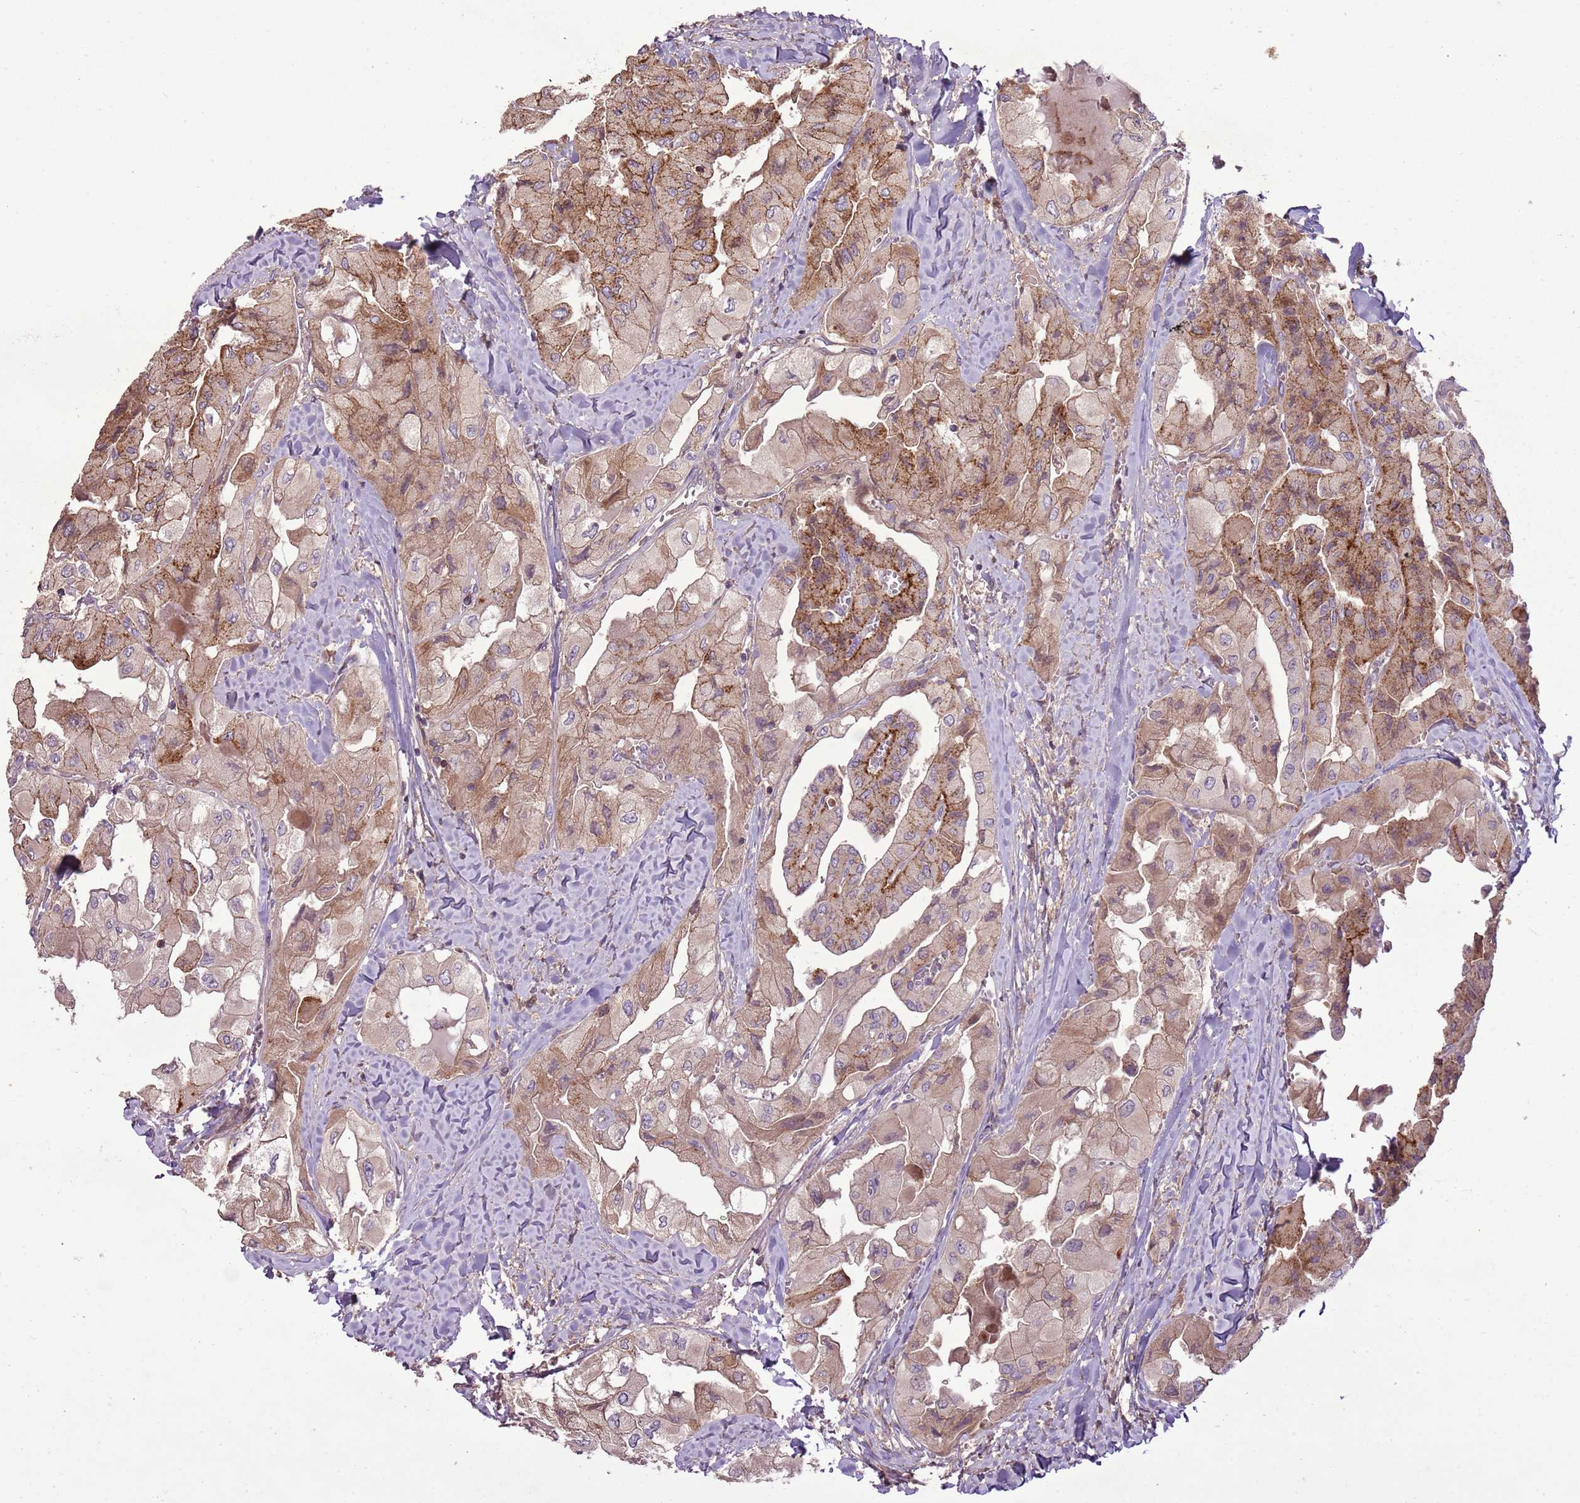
{"staining": {"intensity": "moderate", "quantity": ">75%", "location": "cytoplasmic/membranous"}, "tissue": "thyroid cancer", "cell_type": "Tumor cells", "image_type": "cancer", "snomed": [{"axis": "morphology", "description": "Normal tissue, NOS"}, {"axis": "morphology", "description": "Papillary adenocarcinoma, NOS"}, {"axis": "topography", "description": "Thyroid gland"}], "caption": "A photomicrograph showing moderate cytoplasmic/membranous staining in about >75% of tumor cells in thyroid cancer, as visualized by brown immunohistochemical staining.", "gene": "ANKRD24", "patient": {"sex": "female", "age": 59}}